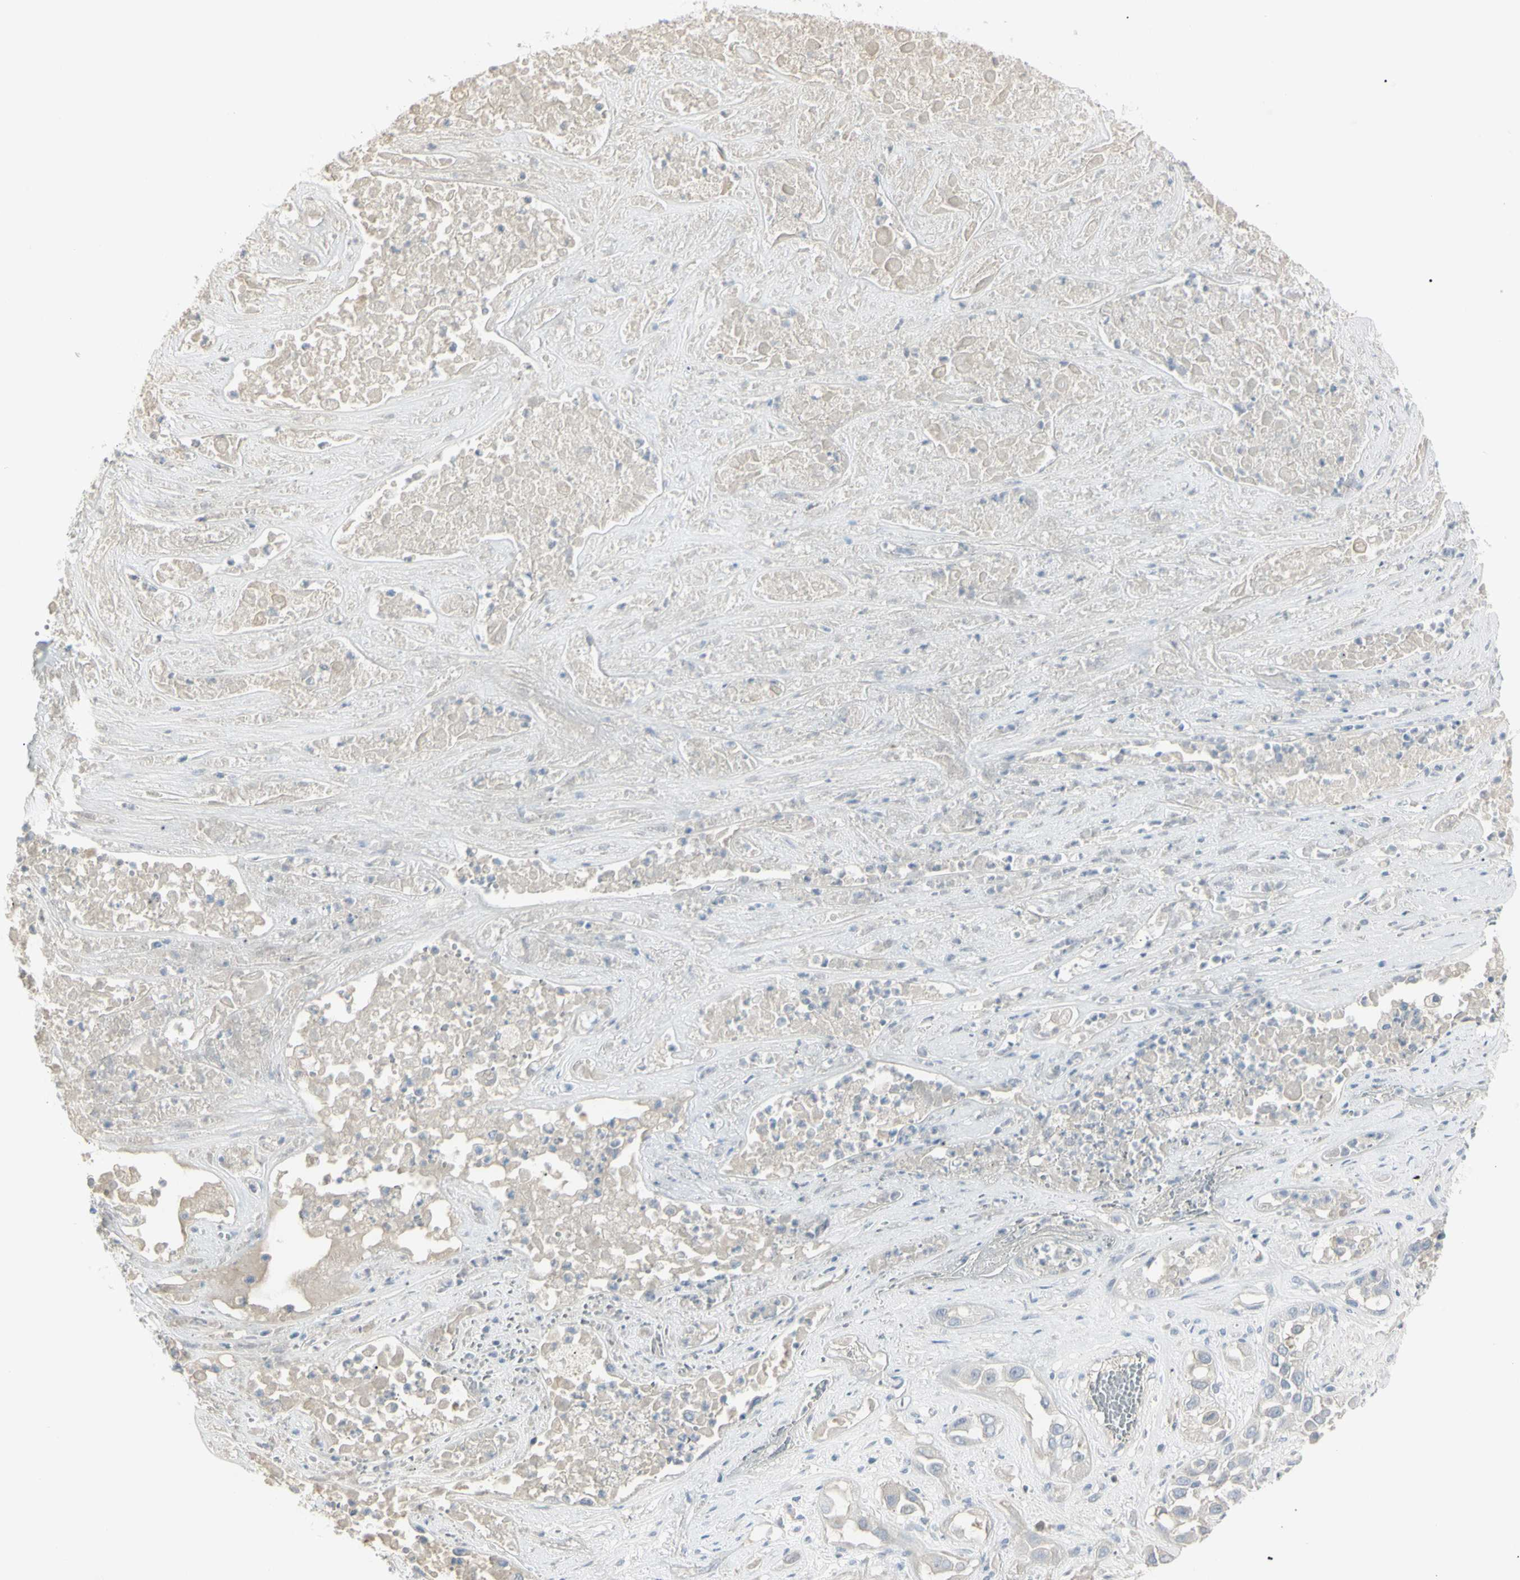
{"staining": {"intensity": "negative", "quantity": "none", "location": "none"}, "tissue": "lung cancer", "cell_type": "Tumor cells", "image_type": "cancer", "snomed": [{"axis": "morphology", "description": "Squamous cell carcinoma, NOS"}, {"axis": "topography", "description": "Lung"}], "caption": "IHC photomicrograph of squamous cell carcinoma (lung) stained for a protein (brown), which exhibits no positivity in tumor cells.", "gene": "PIP", "patient": {"sex": "male", "age": 71}}